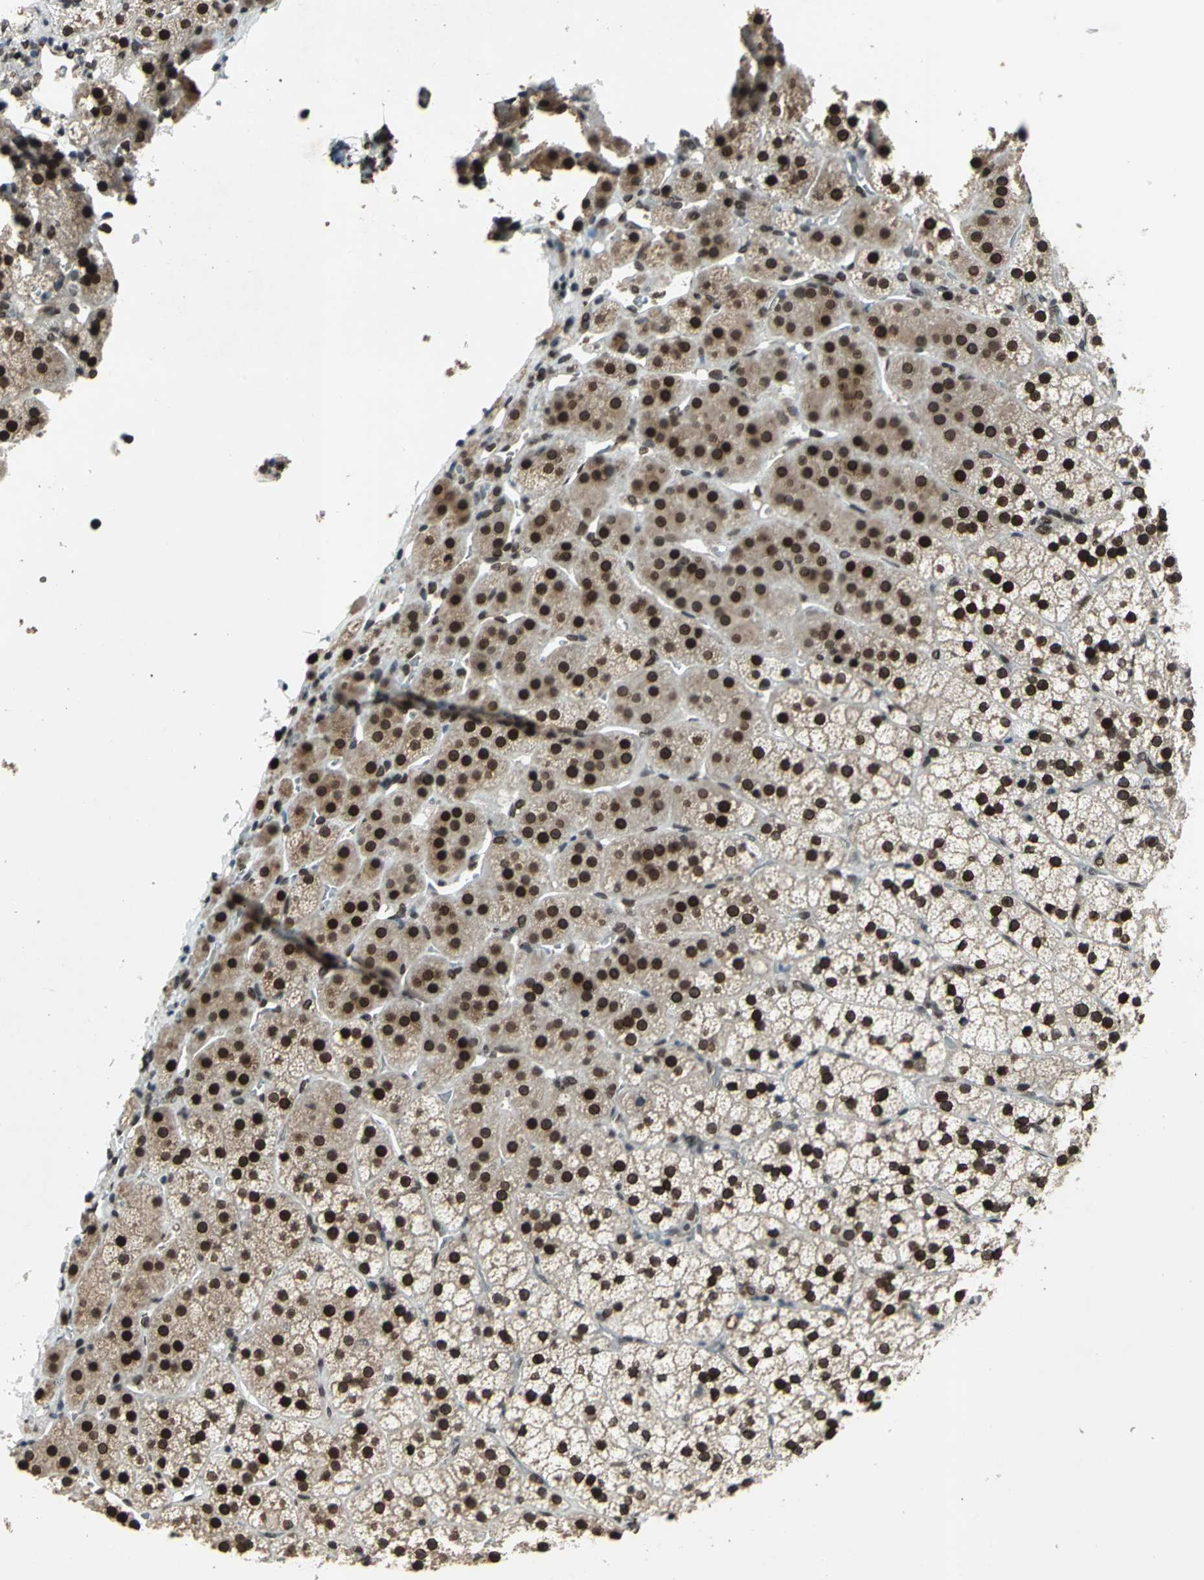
{"staining": {"intensity": "strong", "quantity": ">75%", "location": "cytoplasmic/membranous,nuclear"}, "tissue": "adrenal gland", "cell_type": "Glandular cells", "image_type": "normal", "snomed": [{"axis": "morphology", "description": "Normal tissue, NOS"}, {"axis": "topography", "description": "Adrenal gland"}], "caption": "DAB immunohistochemical staining of unremarkable adrenal gland reveals strong cytoplasmic/membranous,nuclear protein positivity in approximately >75% of glandular cells. The staining was performed using DAB (3,3'-diaminobenzidine) to visualize the protein expression in brown, while the nuclei were stained in blue with hematoxylin (Magnification: 20x).", "gene": "ISY1", "patient": {"sex": "female", "age": 44}}